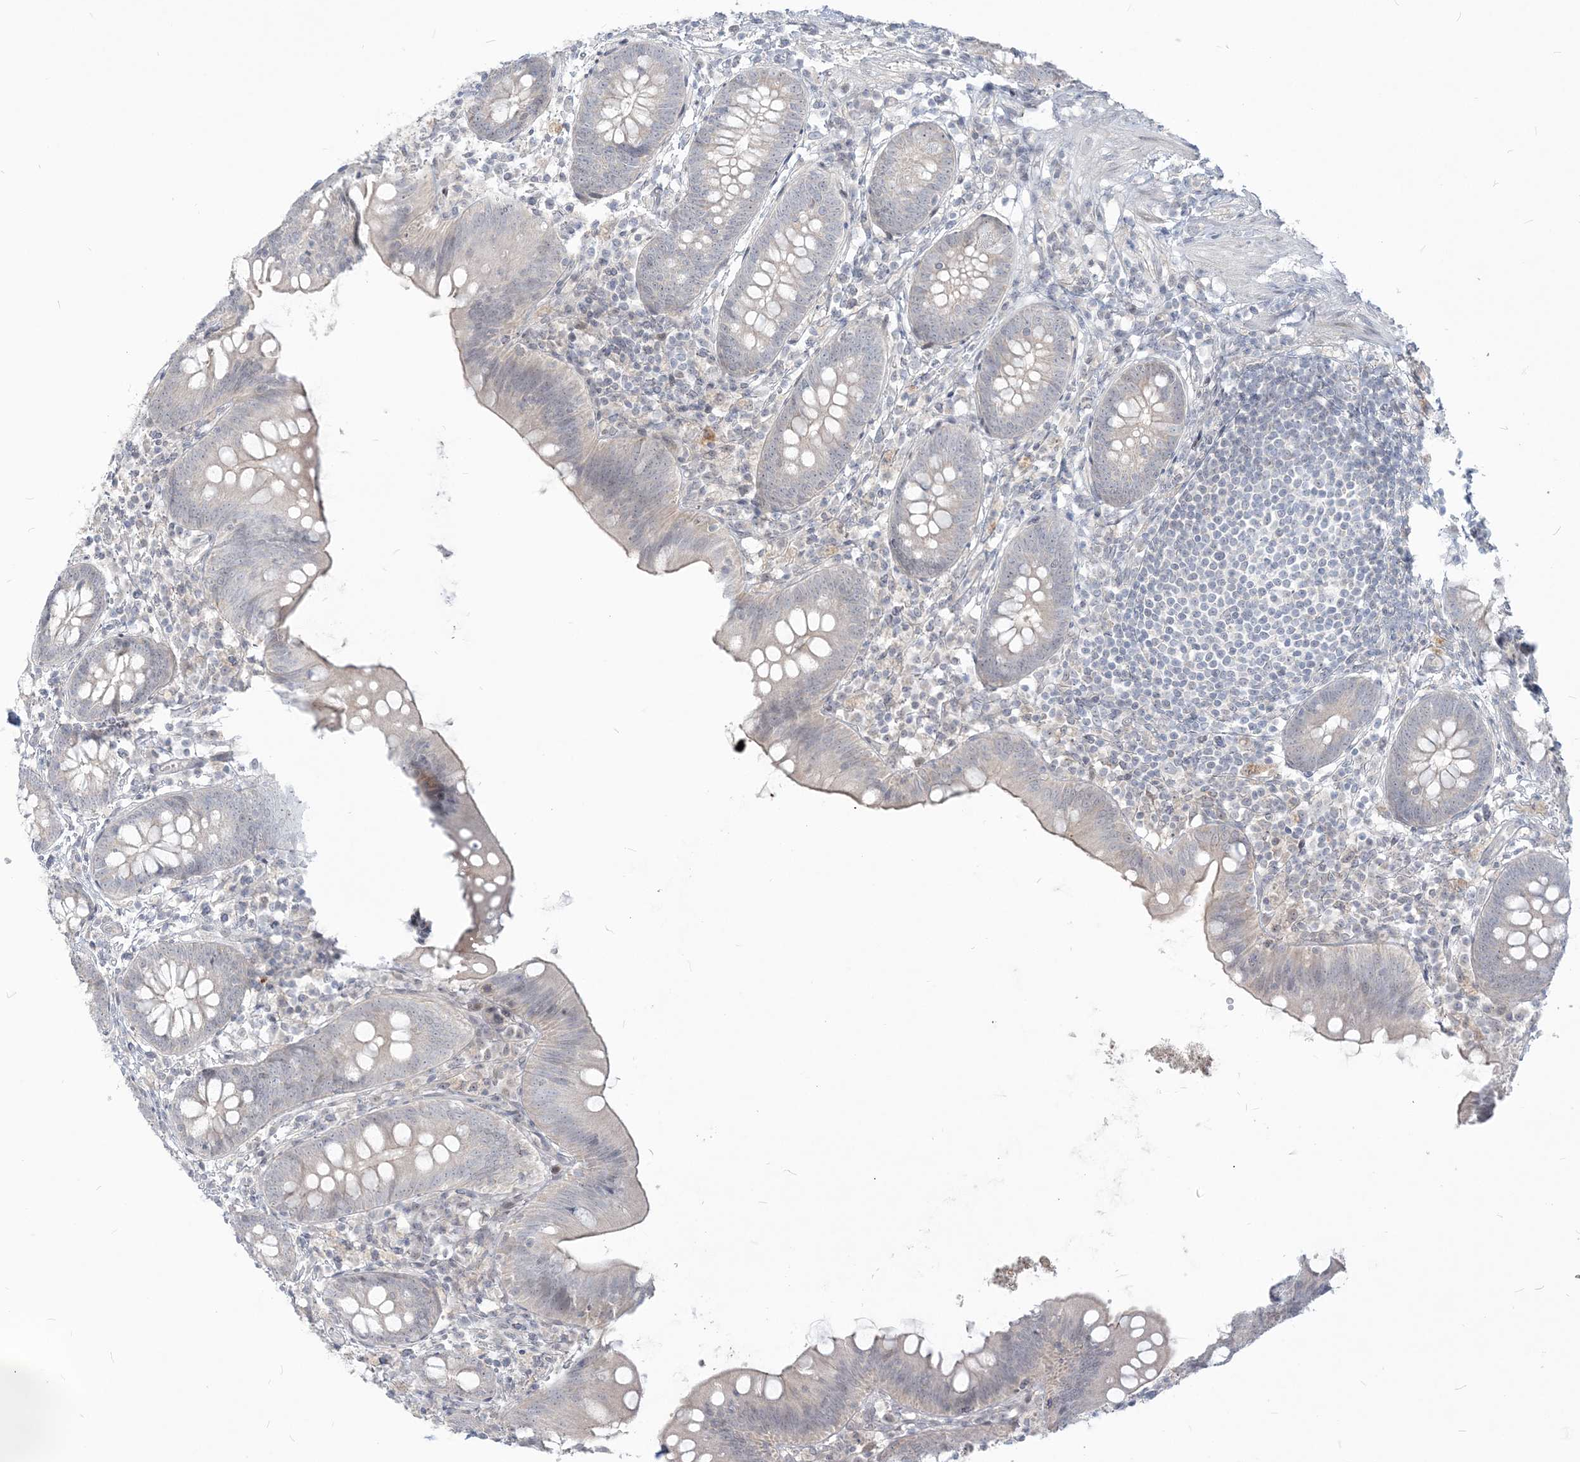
{"staining": {"intensity": "negative", "quantity": "none", "location": "none"}, "tissue": "appendix", "cell_type": "Glandular cells", "image_type": "normal", "snomed": [{"axis": "morphology", "description": "Normal tissue, NOS"}, {"axis": "topography", "description": "Appendix"}], "caption": "Immunohistochemical staining of unremarkable appendix demonstrates no significant staining in glandular cells.", "gene": "SDAD1", "patient": {"sex": "female", "age": 62}}